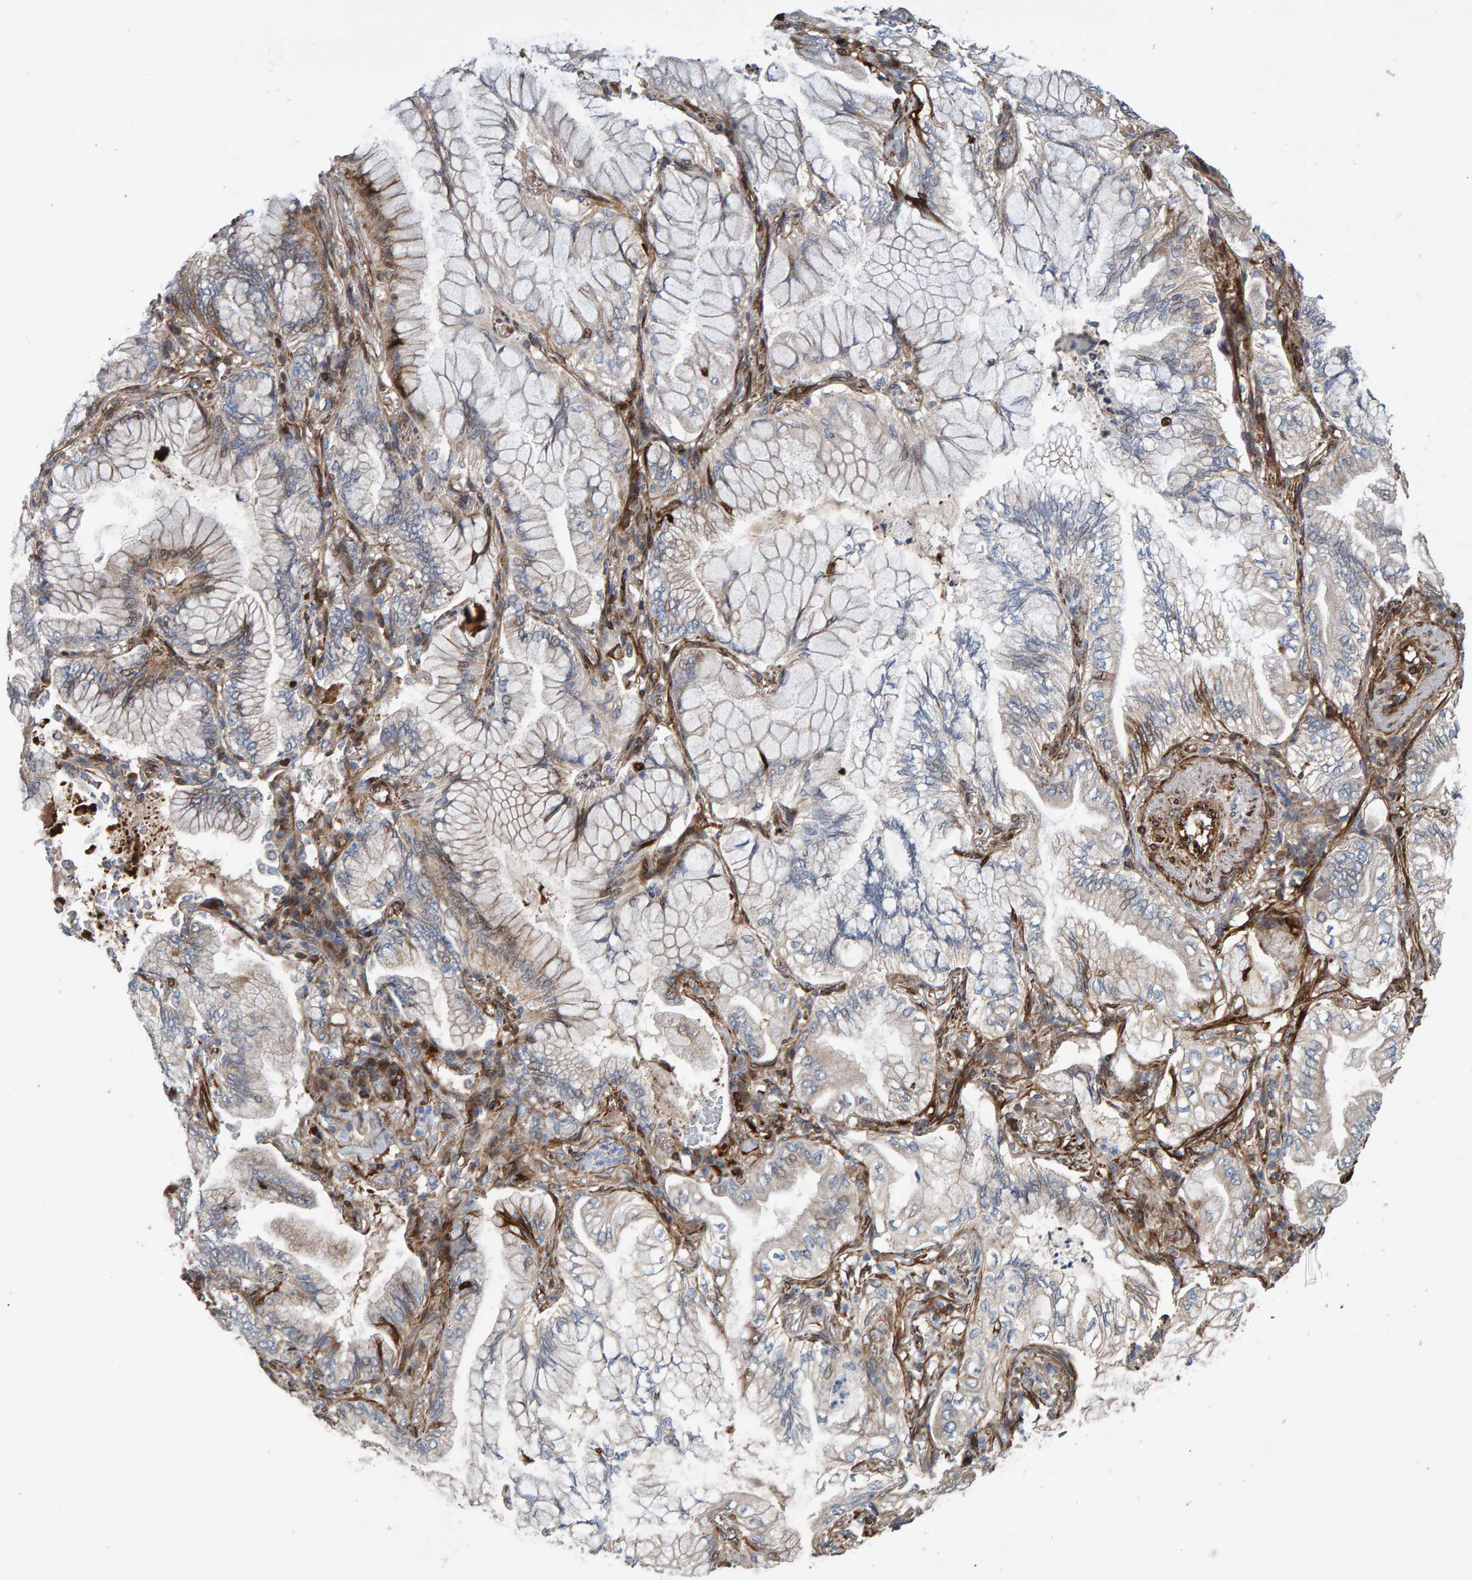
{"staining": {"intensity": "weak", "quantity": "25%-75%", "location": "cytoplasmic/membranous"}, "tissue": "lung cancer", "cell_type": "Tumor cells", "image_type": "cancer", "snomed": [{"axis": "morphology", "description": "Adenocarcinoma, NOS"}, {"axis": "topography", "description": "Lung"}], "caption": "Lung cancer (adenocarcinoma) stained with immunohistochemistry displays weak cytoplasmic/membranous staining in about 25%-75% of tumor cells.", "gene": "SLIT2", "patient": {"sex": "female", "age": 70}}